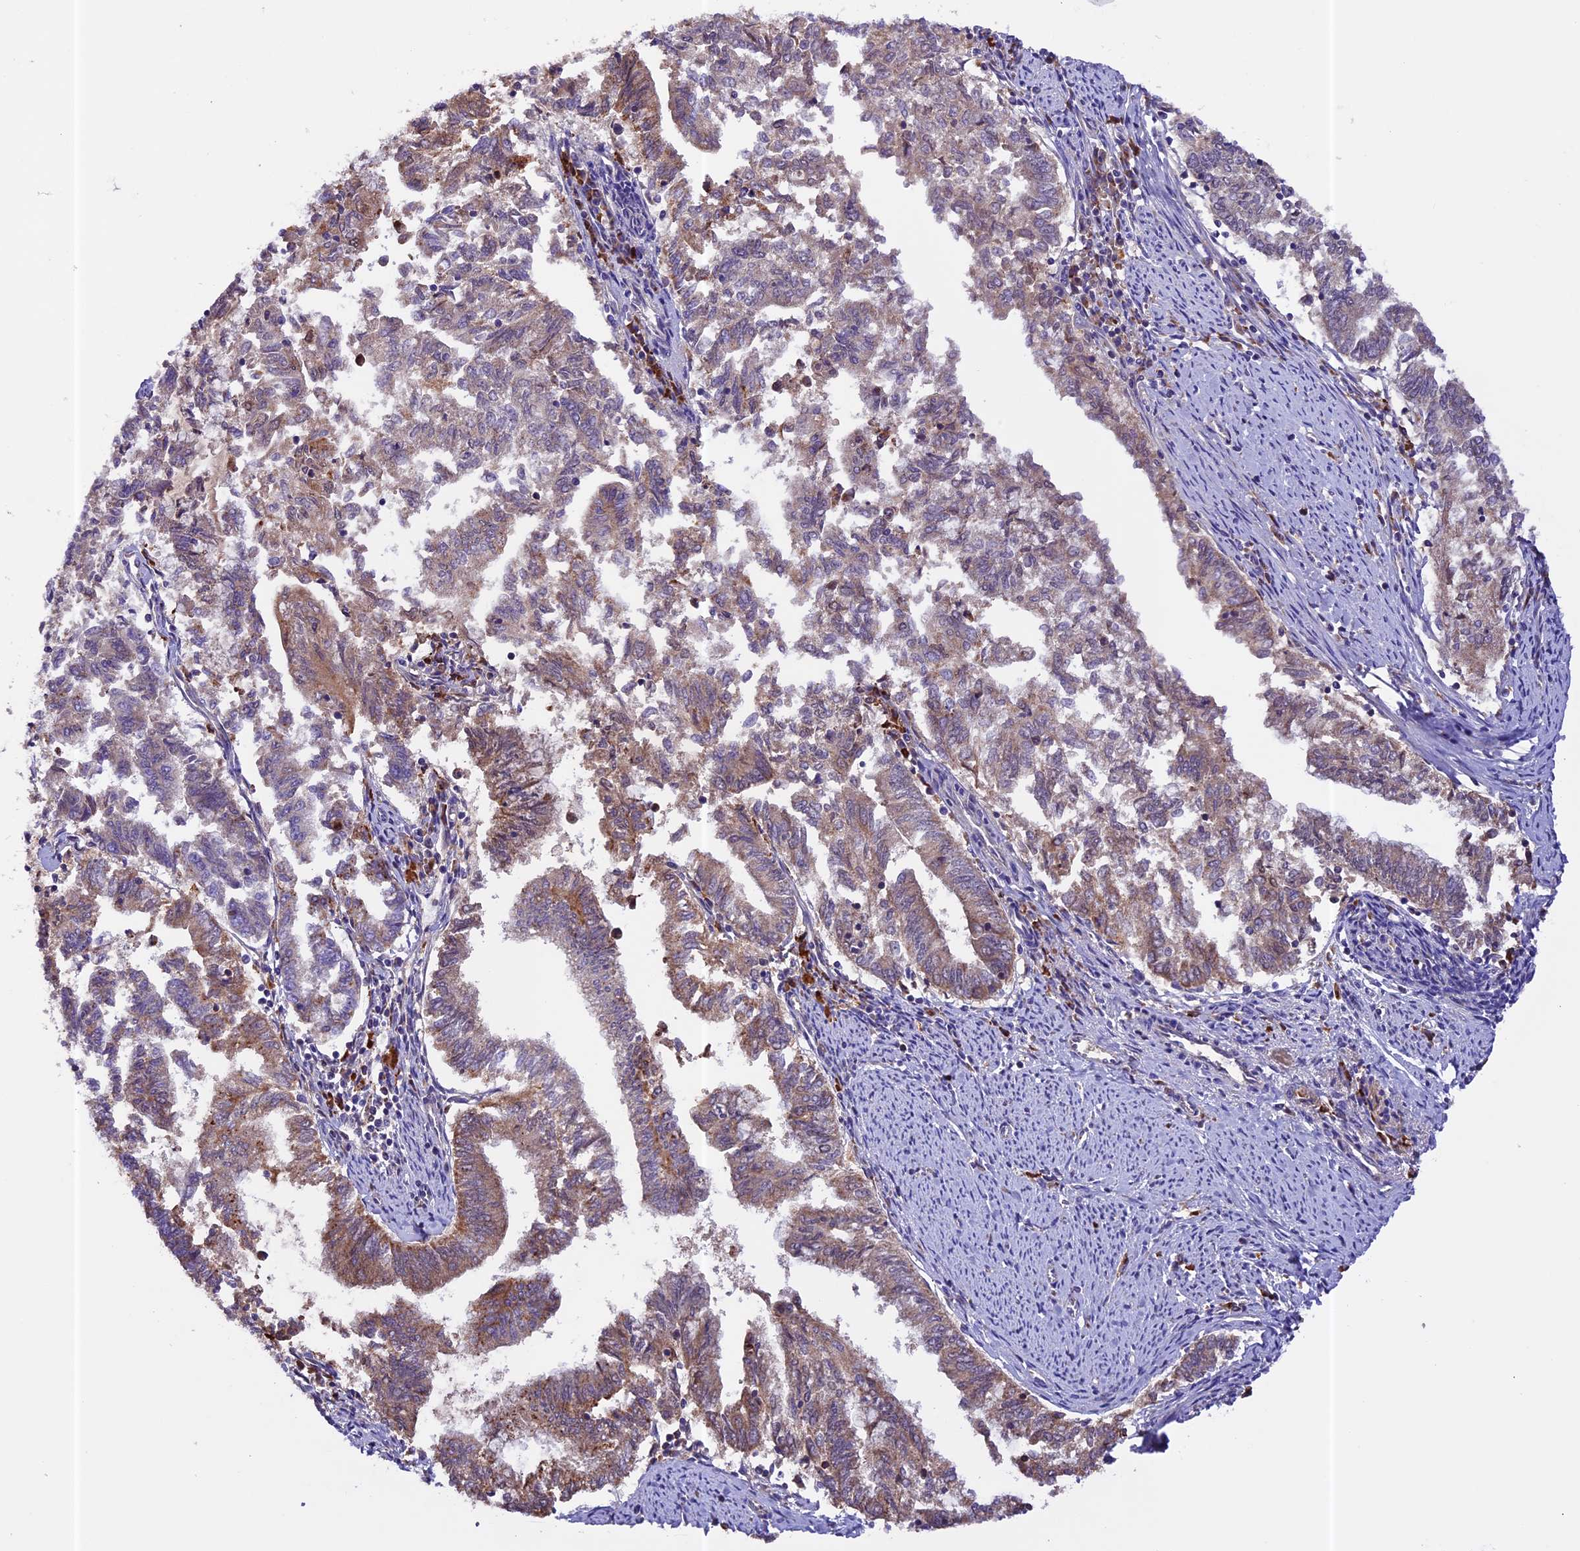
{"staining": {"intensity": "moderate", "quantity": ">75%", "location": "cytoplasmic/membranous"}, "tissue": "endometrial cancer", "cell_type": "Tumor cells", "image_type": "cancer", "snomed": [{"axis": "morphology", "description": "Adenocarcinoma, NOS"}, {"axis": "topography", "description": "Endometrium"}], "caption": "Endometrial cancer (adenocarcinoma) was stained to show a protein in brown. There is medium levels of moderate cytoplasmic/membranous expression in approximately >75% of tumor cells.", "gene": "METTL22", "patient": {"sex": "female", "age": 79}}